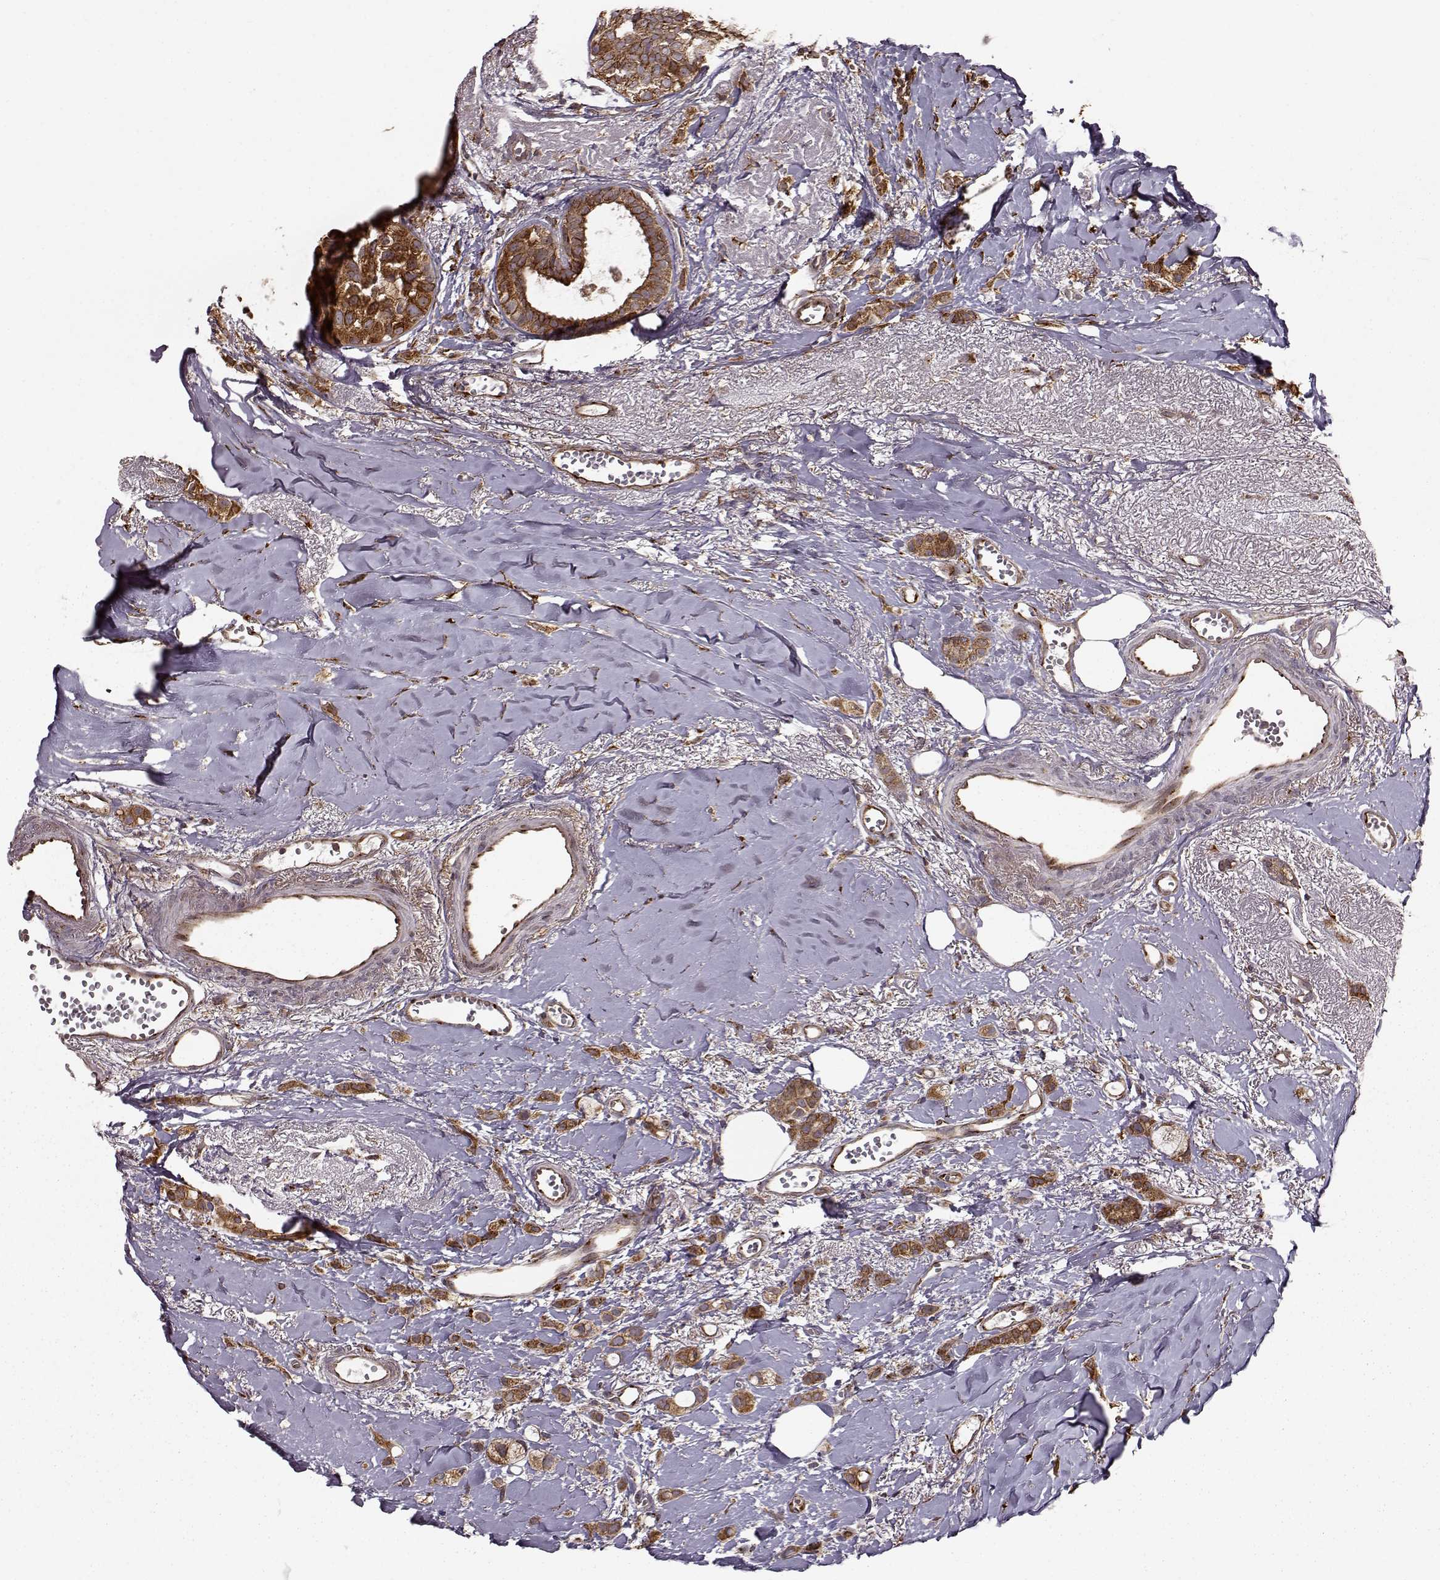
{"staining": {"intensity": "strong", "quantity": ">75%", "location": "cytoplasmic/membranous"}, "tissue": "breast cancer", "cell_type": "Tumor cells", "image_type": "cancer", "snomed": [{"axis": "morphology", "description": "Duct carcinoma"}, {"axis": "topography", "description": "Breast"}], "caption": "Strong cytoplasmic/membranous protein positivity is appreciated in approximately >75% of tumor cells in breast intraductal carcinoma.", "gene": "YIPF5", "patient": {"sex": "female", "age": 85}}